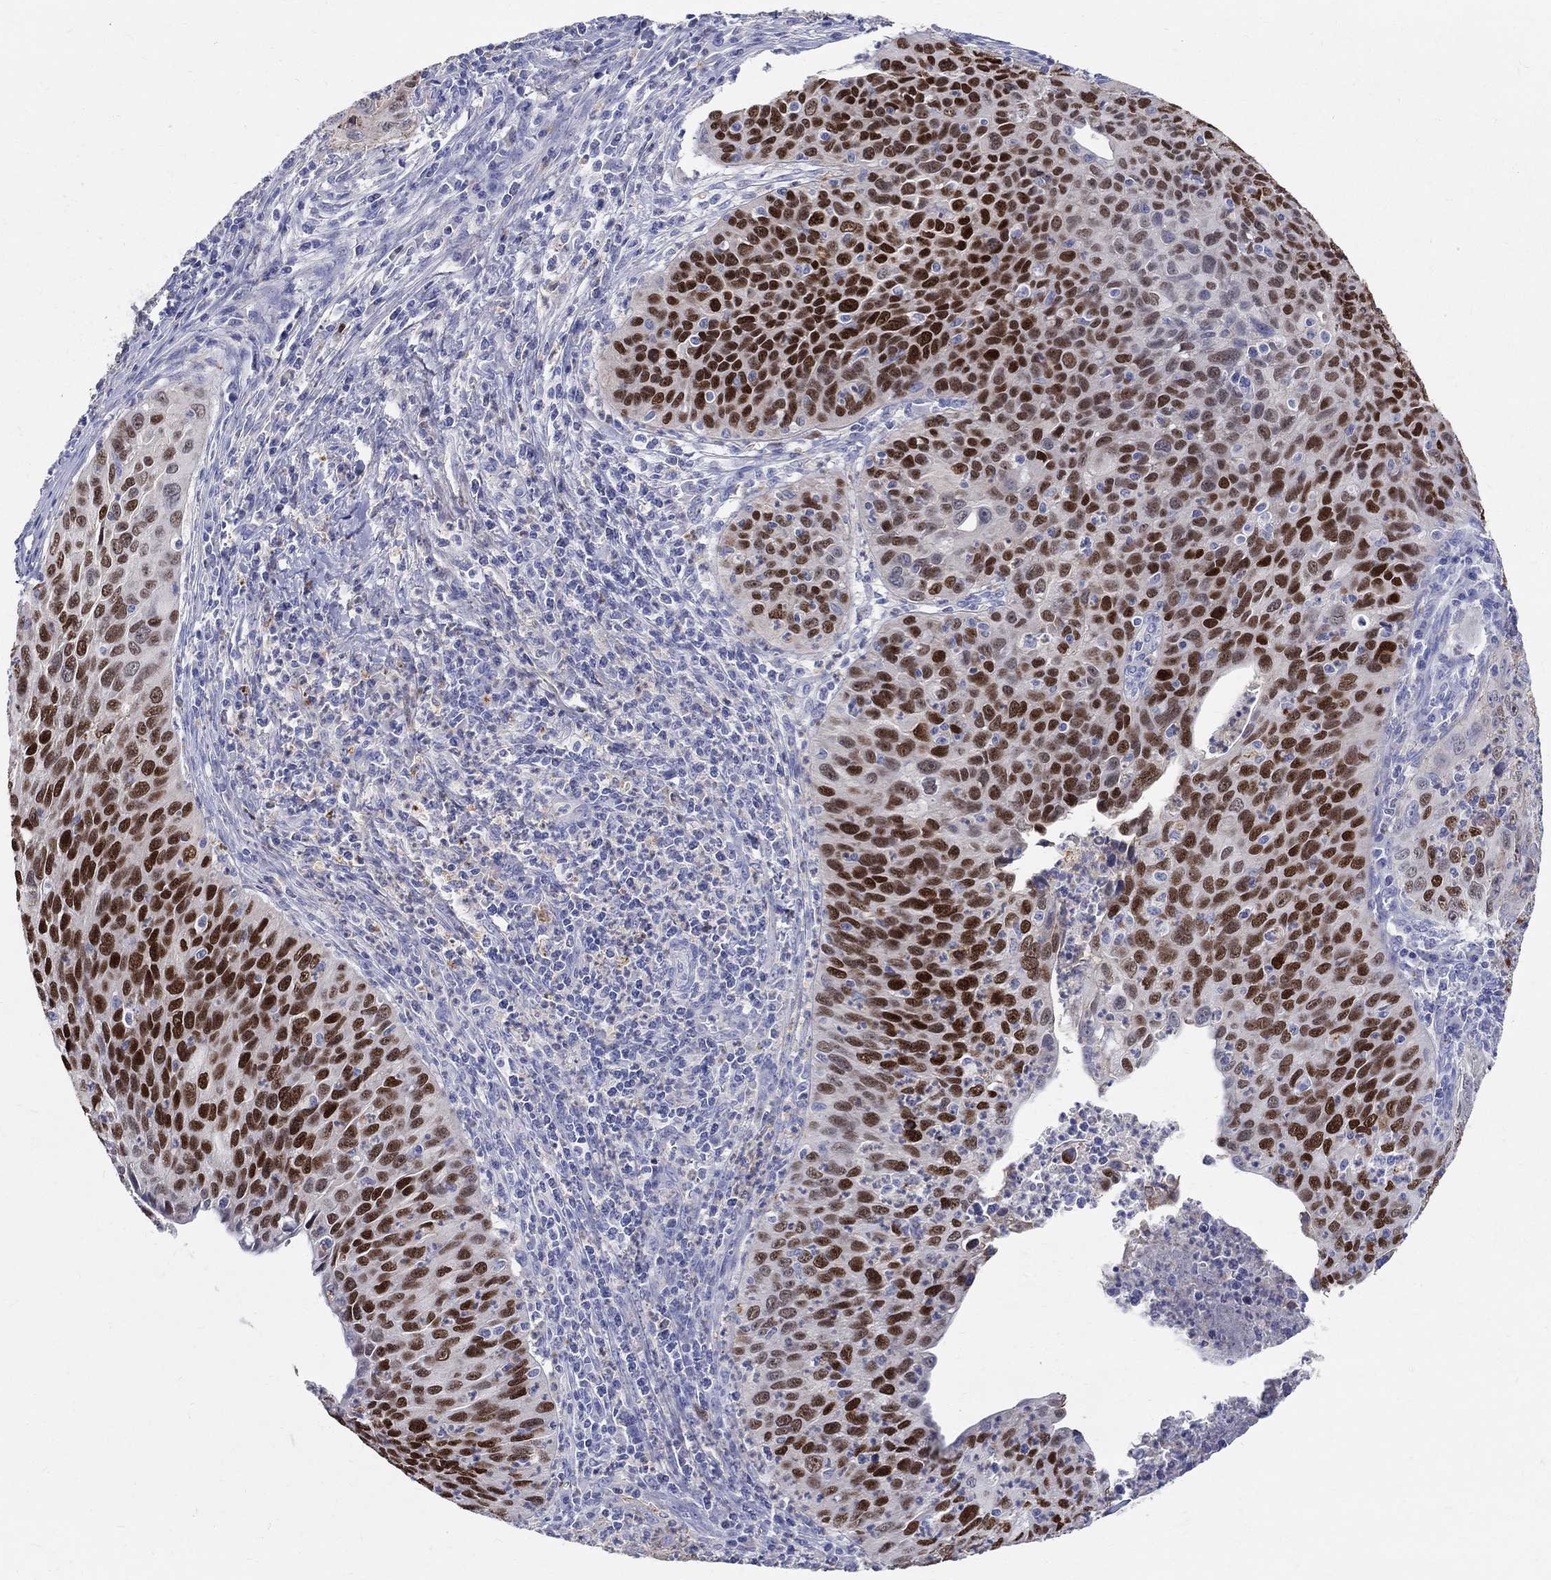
{"staining": {"intensity": "strong", "quantity": "25%-75%", "location": "nuclear"}, "tissue": "cervical cancer", "cell_type": "Tumor cells", "image_type": "cancer", "snomed": [{"axis": "morphology", "description": "Squamous cell carcinoma, NOS"}, {"axis": "topography", "description": "Cervix"}], "caption": "Immunohistochemical staining of human cervical cancer (squamous cell carcinoma) displays high levels of strong nuclear protein expression in about 25%-75% of tumor cells. Nuclei are stained in blue.", "gene": "SOX2", "patient": {"sex": "female", "age": 26}}